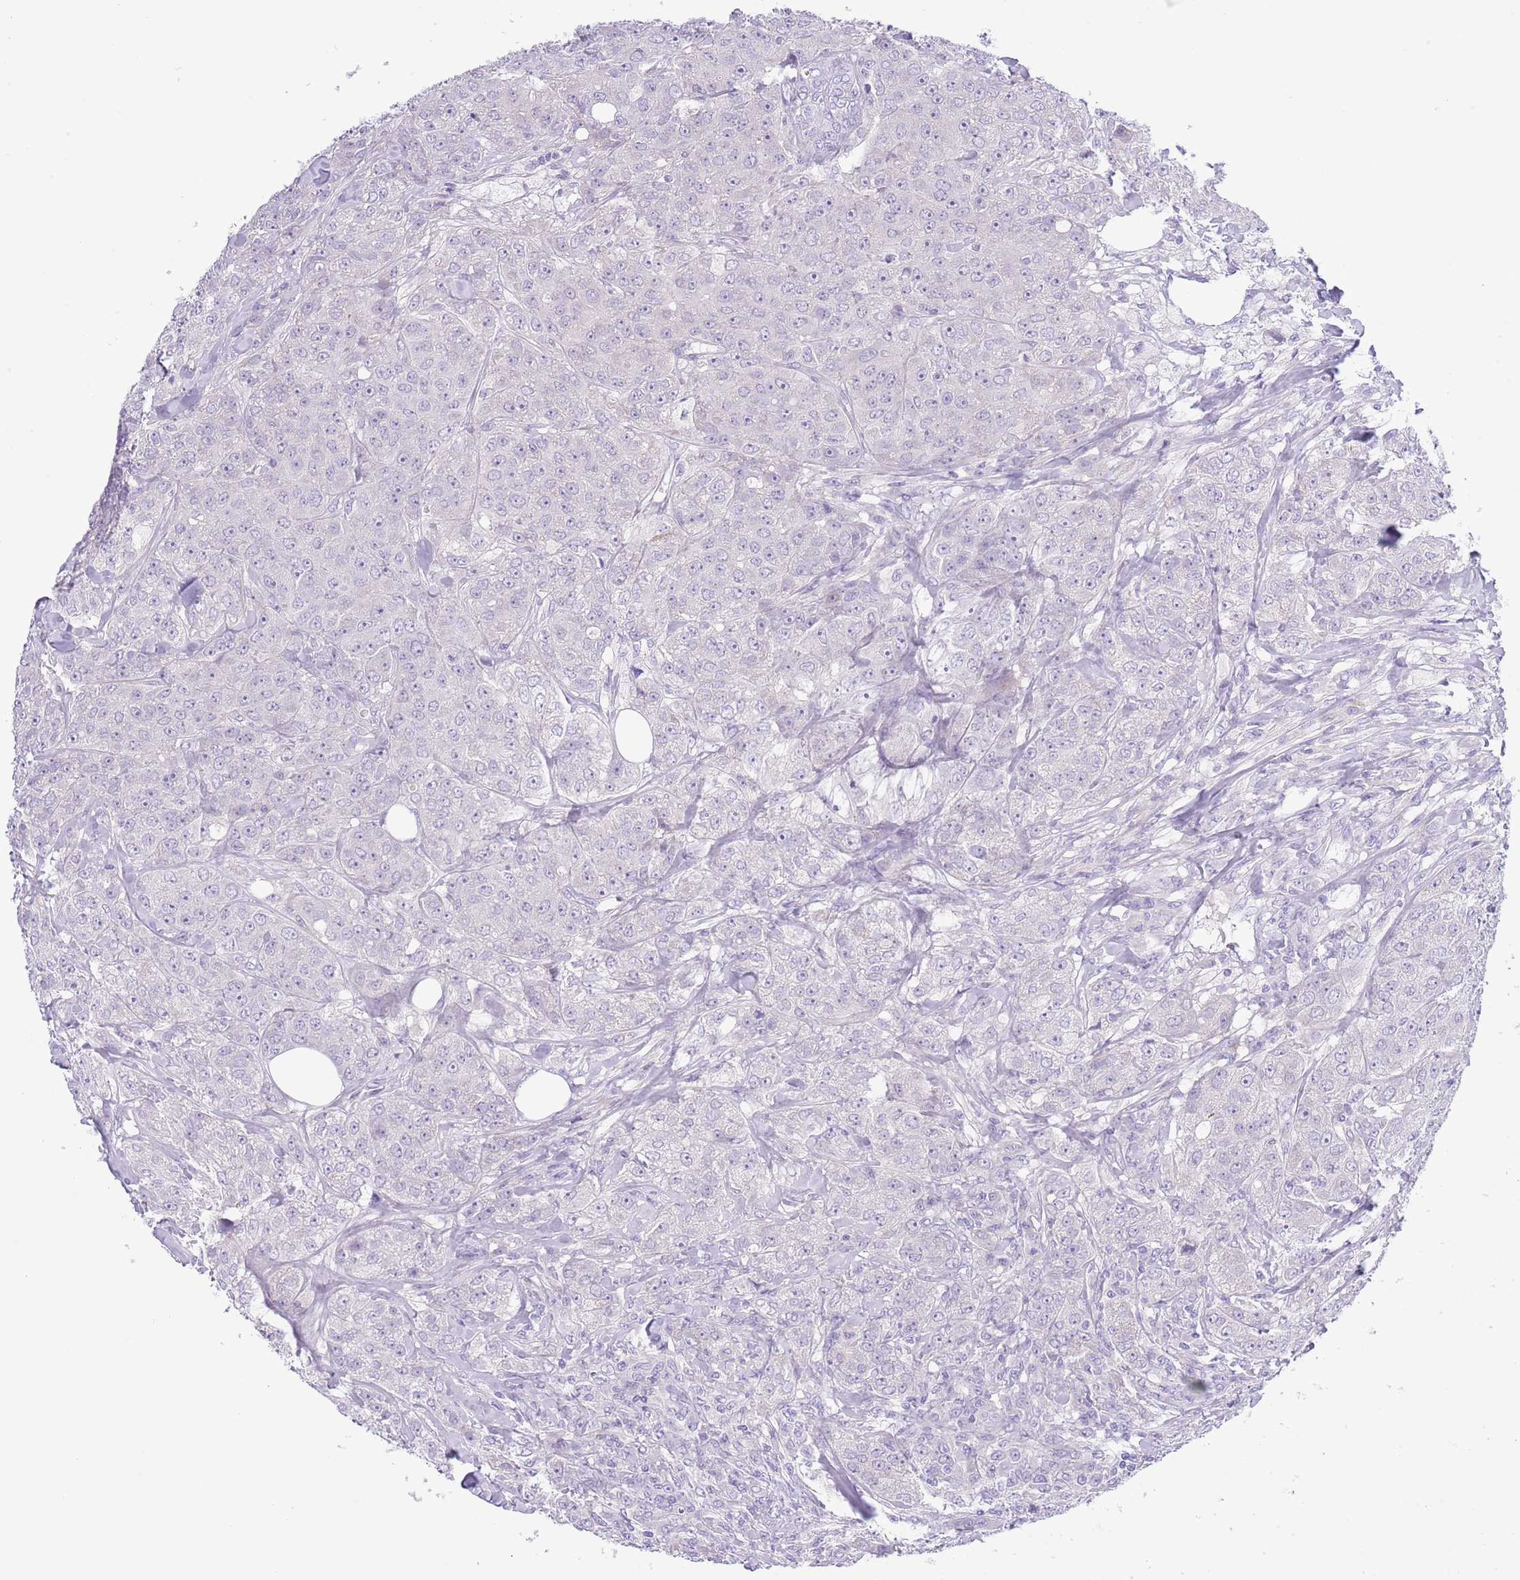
{"staining": {"intensity": "negative", "quantity": "none", "location": "none"}, "tissue": "breast cancer", "cell_type": "Tumor cells", "image_type": "cancer", "snomed": [{"axis": "morphology", "description": "Duct carcinoma"}, {"axis": "topography", "description": "Breast"}], "caption": "The photomicrograph exhibits no significant expression in tumor cells of breast cancer.", "gene": "OR6M1", "patient": {"sex": "female", "age": 43}}